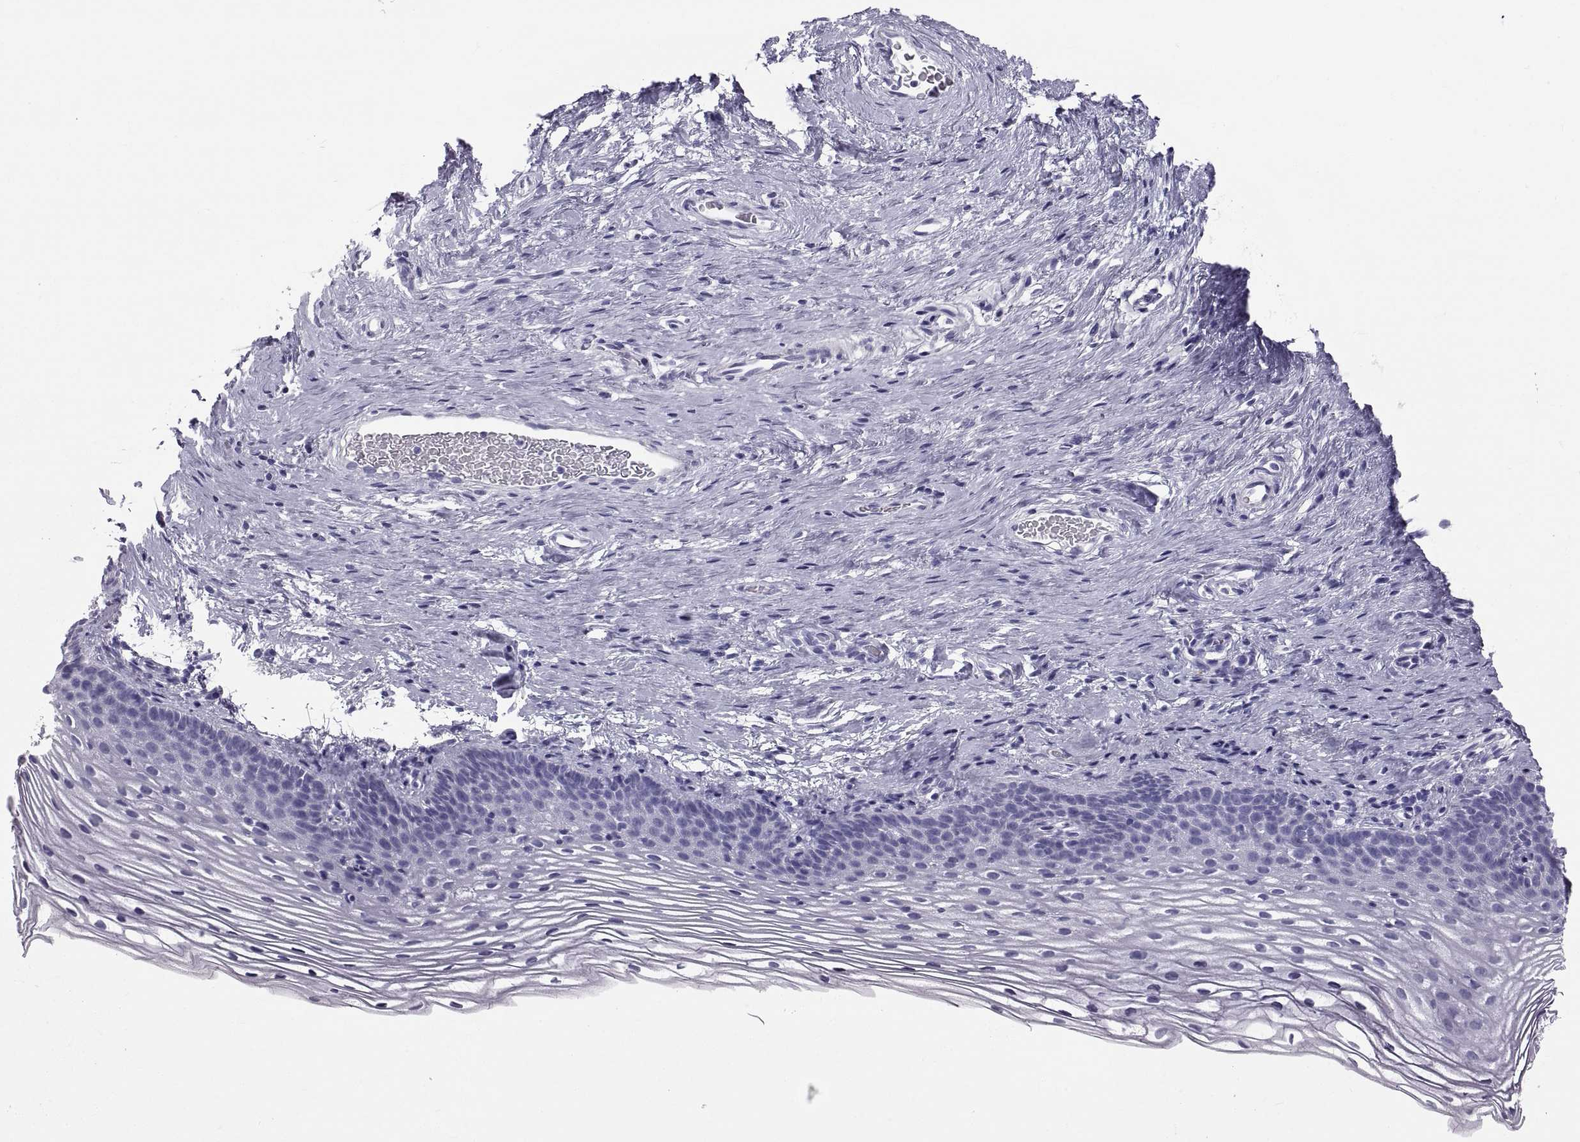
{"staining": {"intensity": "negative", "quantity": "none", "location": "none"}, "tissue": "cervix", "cell_type": "Glandular cells", "image_type": "normal", "snomed": [{"axis": "morphology", "description": "Normal tissue, NOS"}, {"axis": "topography", "description": "Cervix"}], "caption": "Glandular cells show no significant protein positivity in unremarkable cervix.", "gene": "CT47A10", "patient": {"sex": "female", "age": 39}}